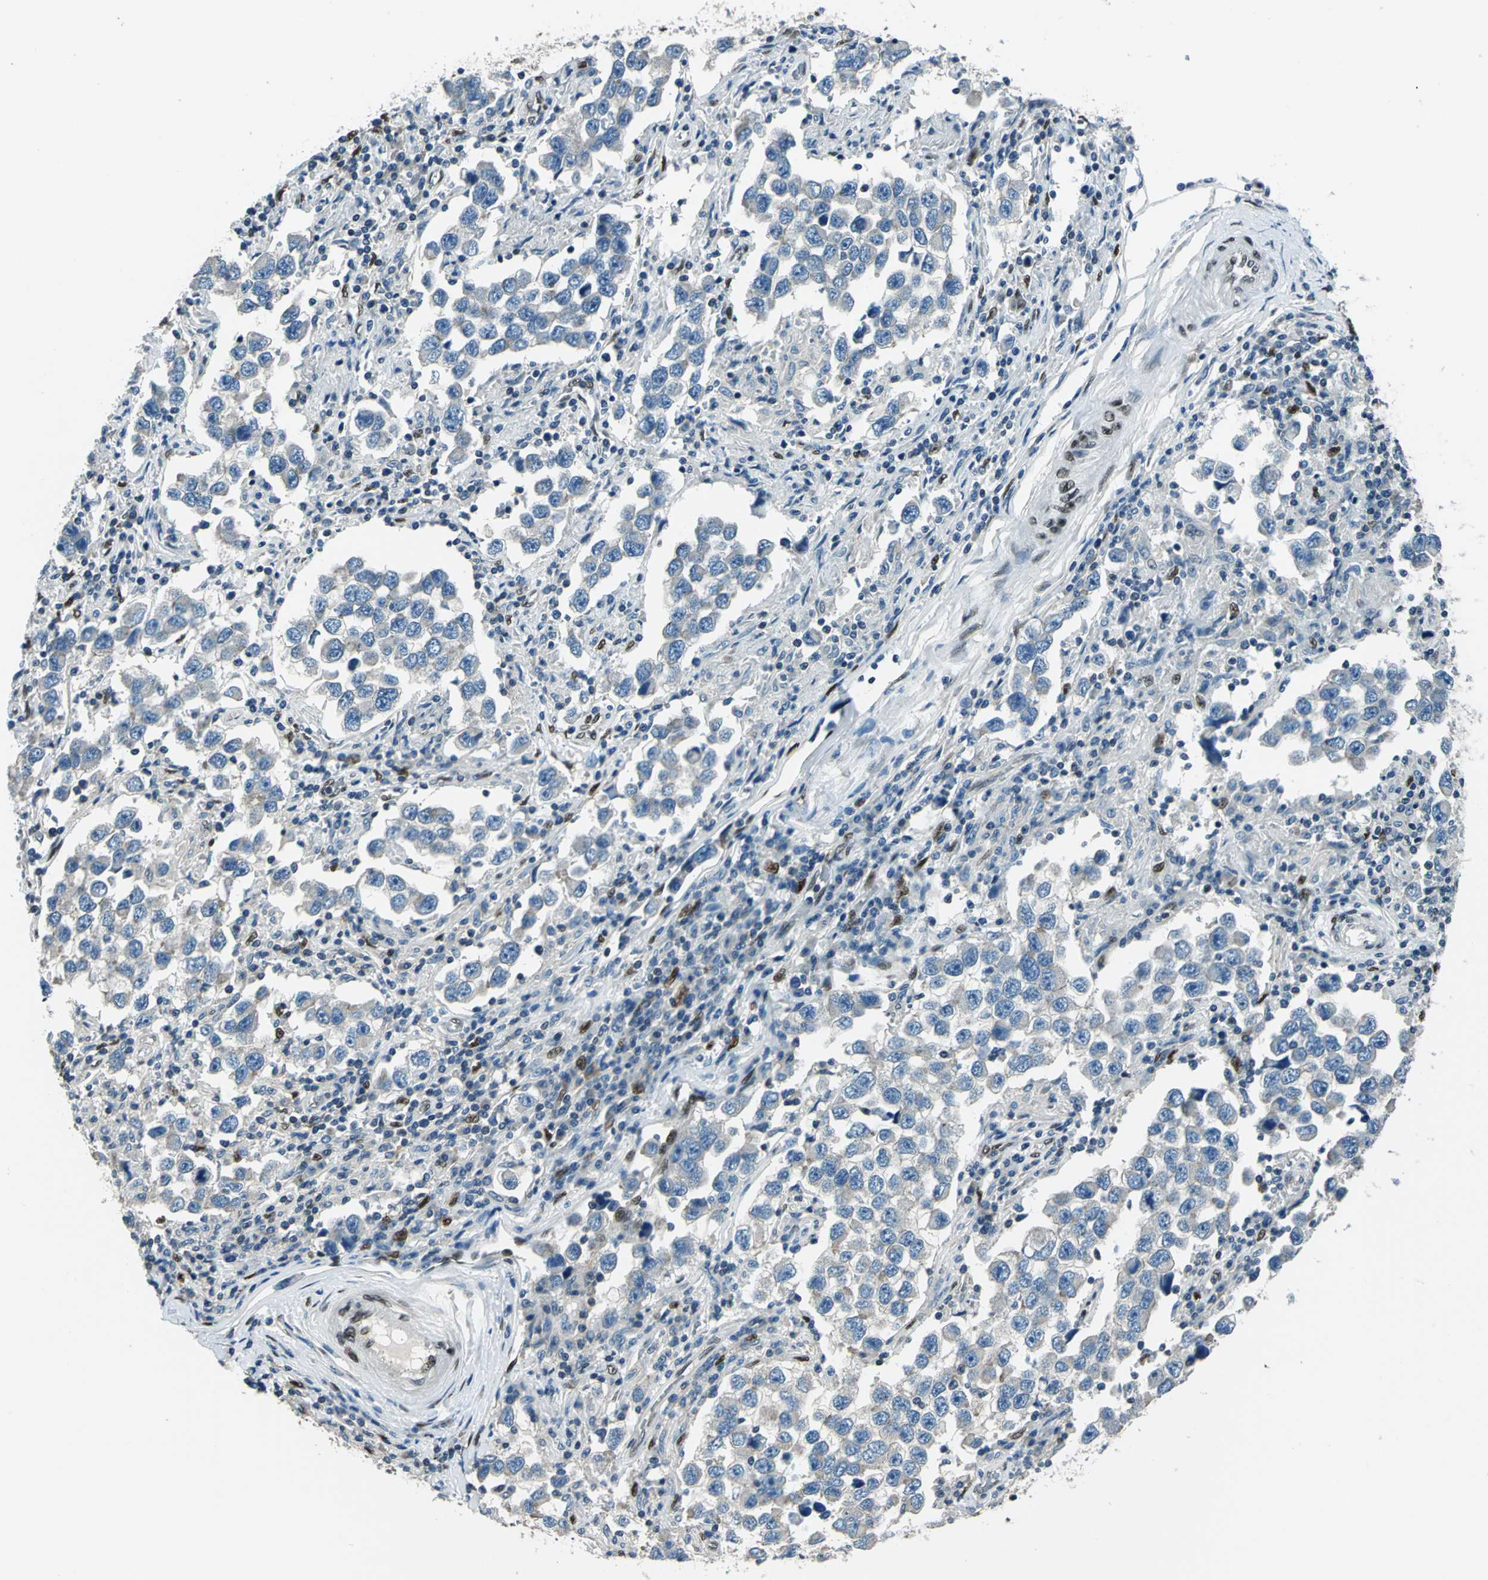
{"staining": {"intensity": "weak", "quantity": "<25%", "location": "cytoplasmic/membranous"}, "tissue": "testis cancer", "cell_type": "Tumor cells", "image_type": "cancer", "snomed": [{"axis": "morphology", "description": "Carcinoma, Embryonal, NOS"}, {"axis": "topography", "description": "Testis"}], "caption": "Immunohistochemical staining of human testis cancer (embryonal carcinoma) exhibits no significant positivity in tumor cells.", "gene": "NFIA", "patient": {"sex": "male", "age": 21}}